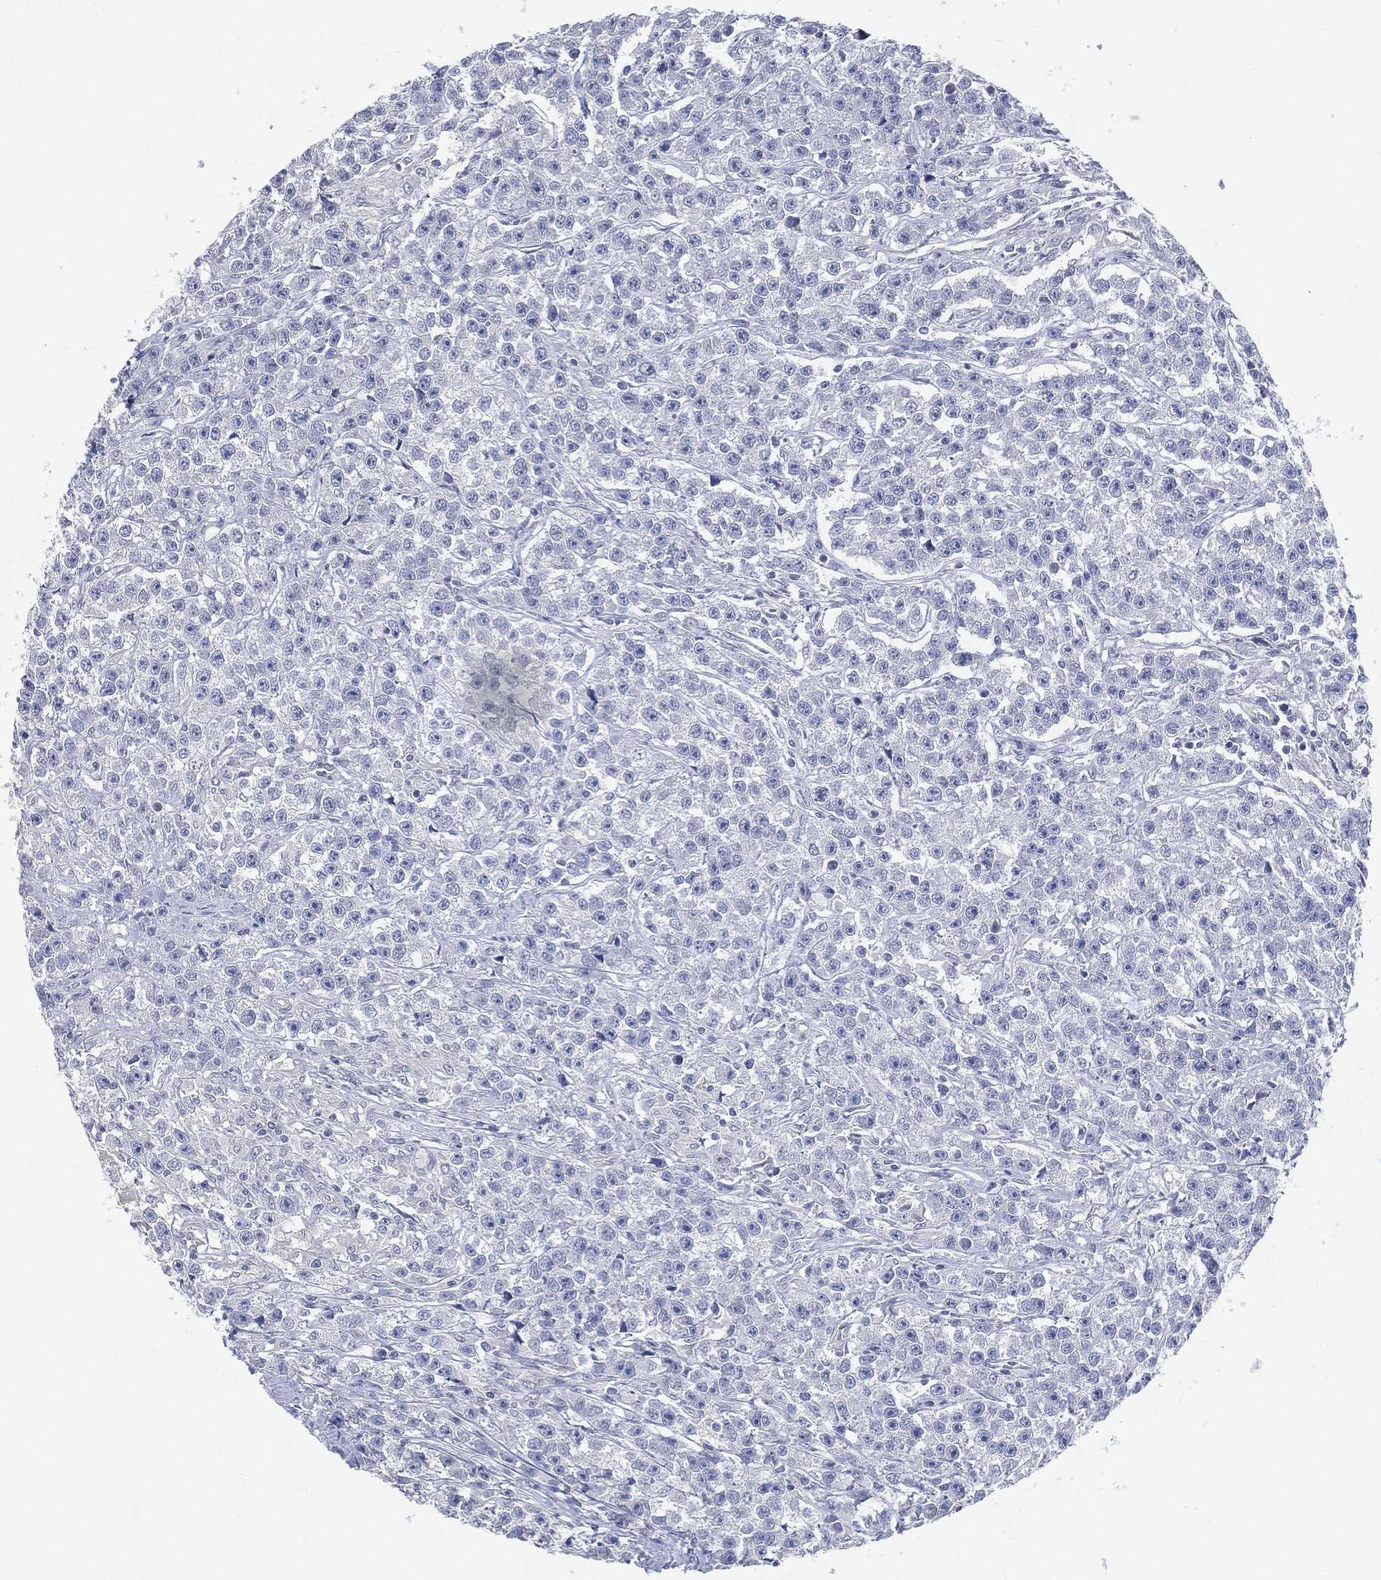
{"staining": {"intensity": "negative", "quantity": "none", "location": "none"}, "tissue": "testis cancer", "cell_type": "Tumor cells", "image_type": "cancer", "snomed": [{"axis": "morphology", "description": "Seminoma, NOS"}, {"axis": "topography", "description": "Testis"}], "caption": "A high-resolution histopathology image shows immunohistochemistry (IHC) staining of testis seminoma, which shows no significant staining in tumor cells. (Brightfield microscopy of DAB (3,3'-diaminobenzidine) IHC at high magnification).", "gene": "CFTR", "patient": {"sex": "male", "age": 59}}